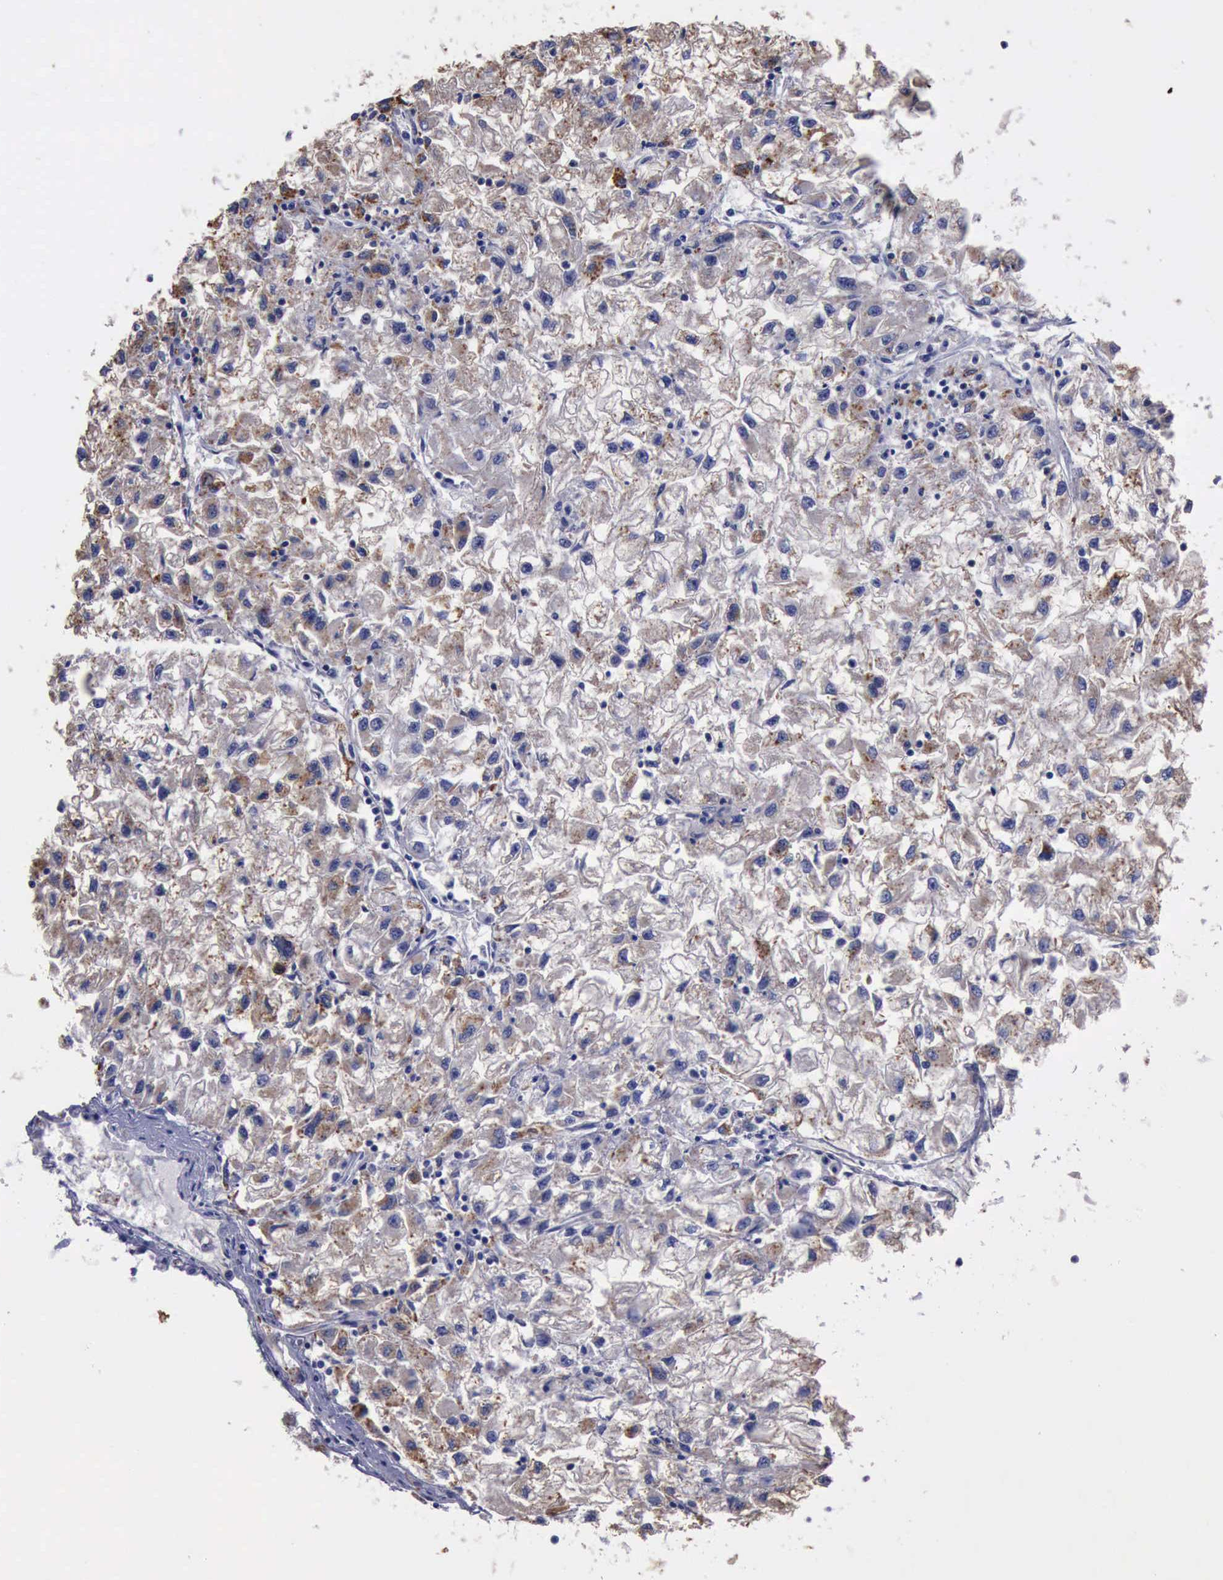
{"staining": {"intensity": "strong", "quantity": ">75%", "location": "cytoplasmic/membranous"}, "tissue": "renal cancer", "cell_type": "Tumor cells", "image_type": "cancer", "snomed": [{"axis": "morphology", "description": "Adenocarcinoma, NOS"}, {"axis": "topography", "description": "Kidney"}], "caption": "A high-resolution photomicrograph shows immunohistochemistry (IHC) staining of renal cancer (adenocarcinoma), which exhibits strong cytoplasmic/membranous expression in about >75% of tumor cells.", "gene": "CTSD", "patient": {"sex": "male", "age": 59}}